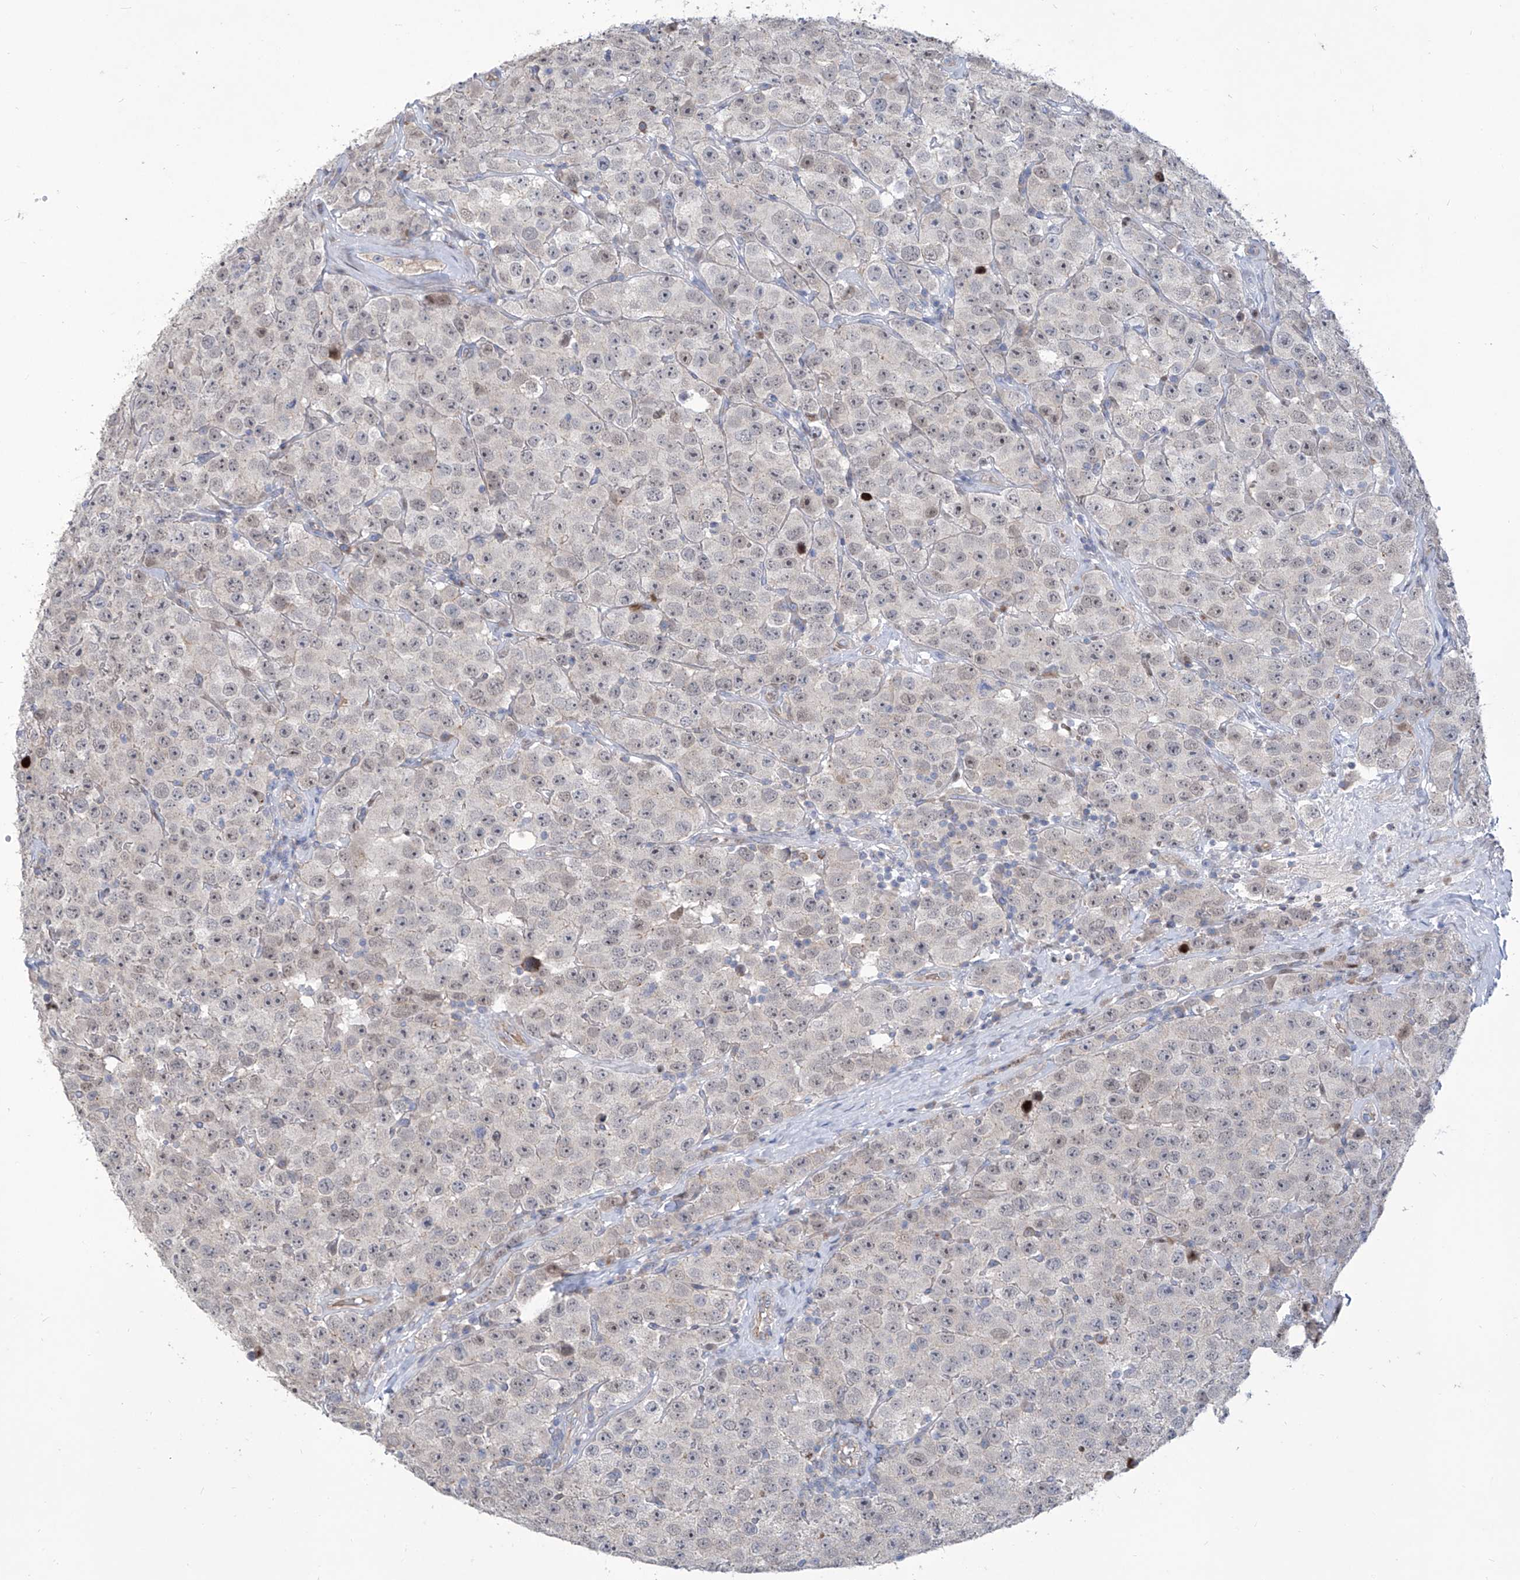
{"staining": {"intensity": "negative", "quantity": "none", "location": "none"}, "tissue": "testis cancer", "cell_type": "Tumor cells", "image_type": "cancer", "snomed": [{"axis": "morphology", "description": "Seminoma, NOS"}, {"axis": "topography", "description": "Testis"}], "caption": "Immunohistochemistry of seminoma (testis) displays no positivity in tumor cells.", "gene": "LRRC1", "patient": {"sex": "male", "age": 28}}